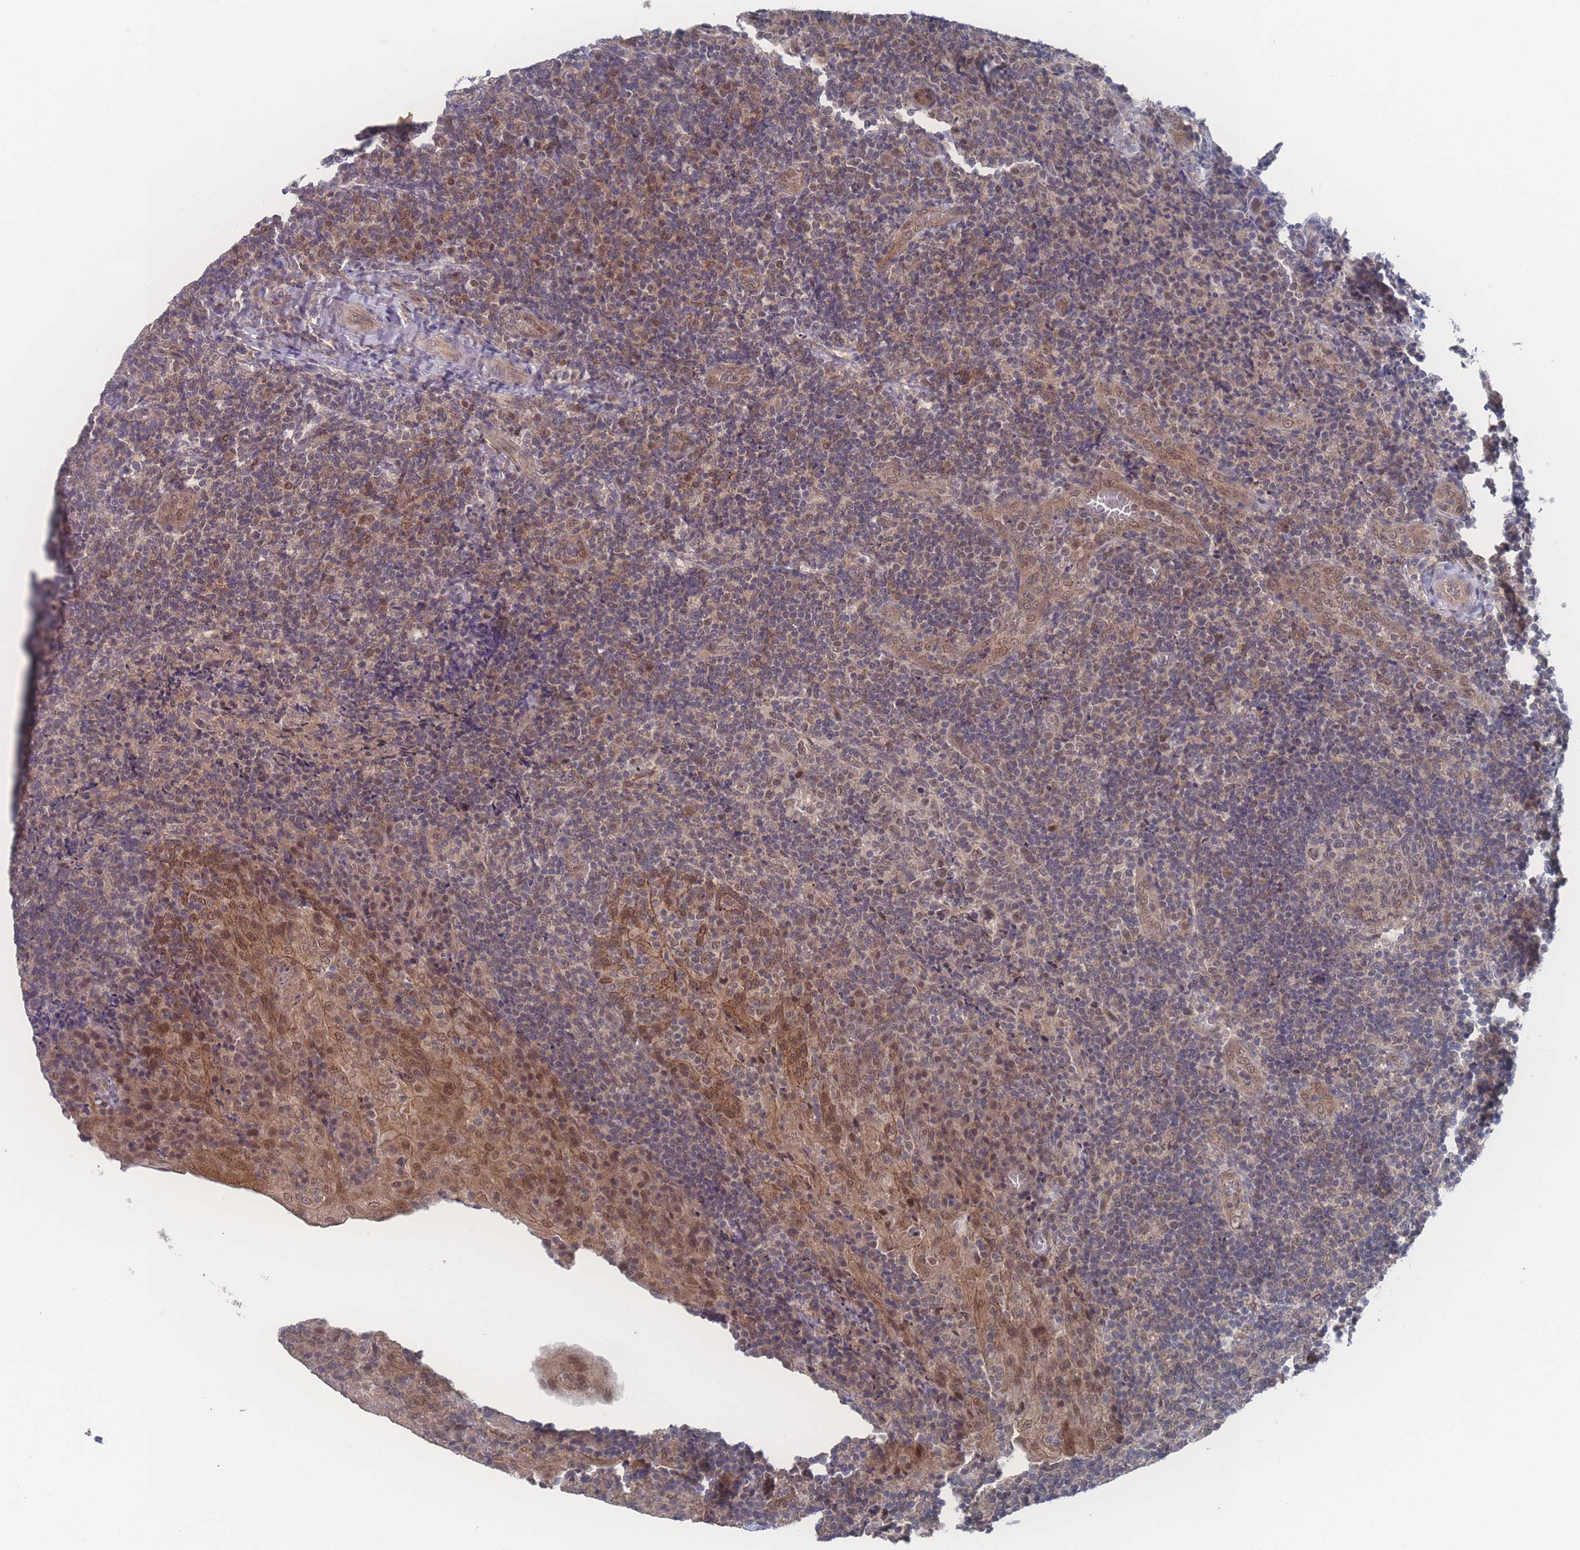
{"staining": {"intensity": "weak", "quantity": "25%-75%", "location": "nuclear"}, "tissue": "tonsil", "cell_type": "Germinal center cells", "image_type": "normal", "snomed": [{"axis": "morphology", "description": "Normal tissue, NOS"}, {"axis": "topography", "description": "Tonsil"}], "caption": "Immunohistochemical staining of normal tonsil demonstrates weak nuclear protein staining in approximately 25%-75% of germinal center cells. The staining was performed using DAB (3,3'-diaminobenzidine) to visualize the protein expression in brown, while the nuclei were stained in blue with hematoxylin (Magnification: 20x).", "gene": "NBEAL1", "patient": {"sex": "male", "age": 17}}